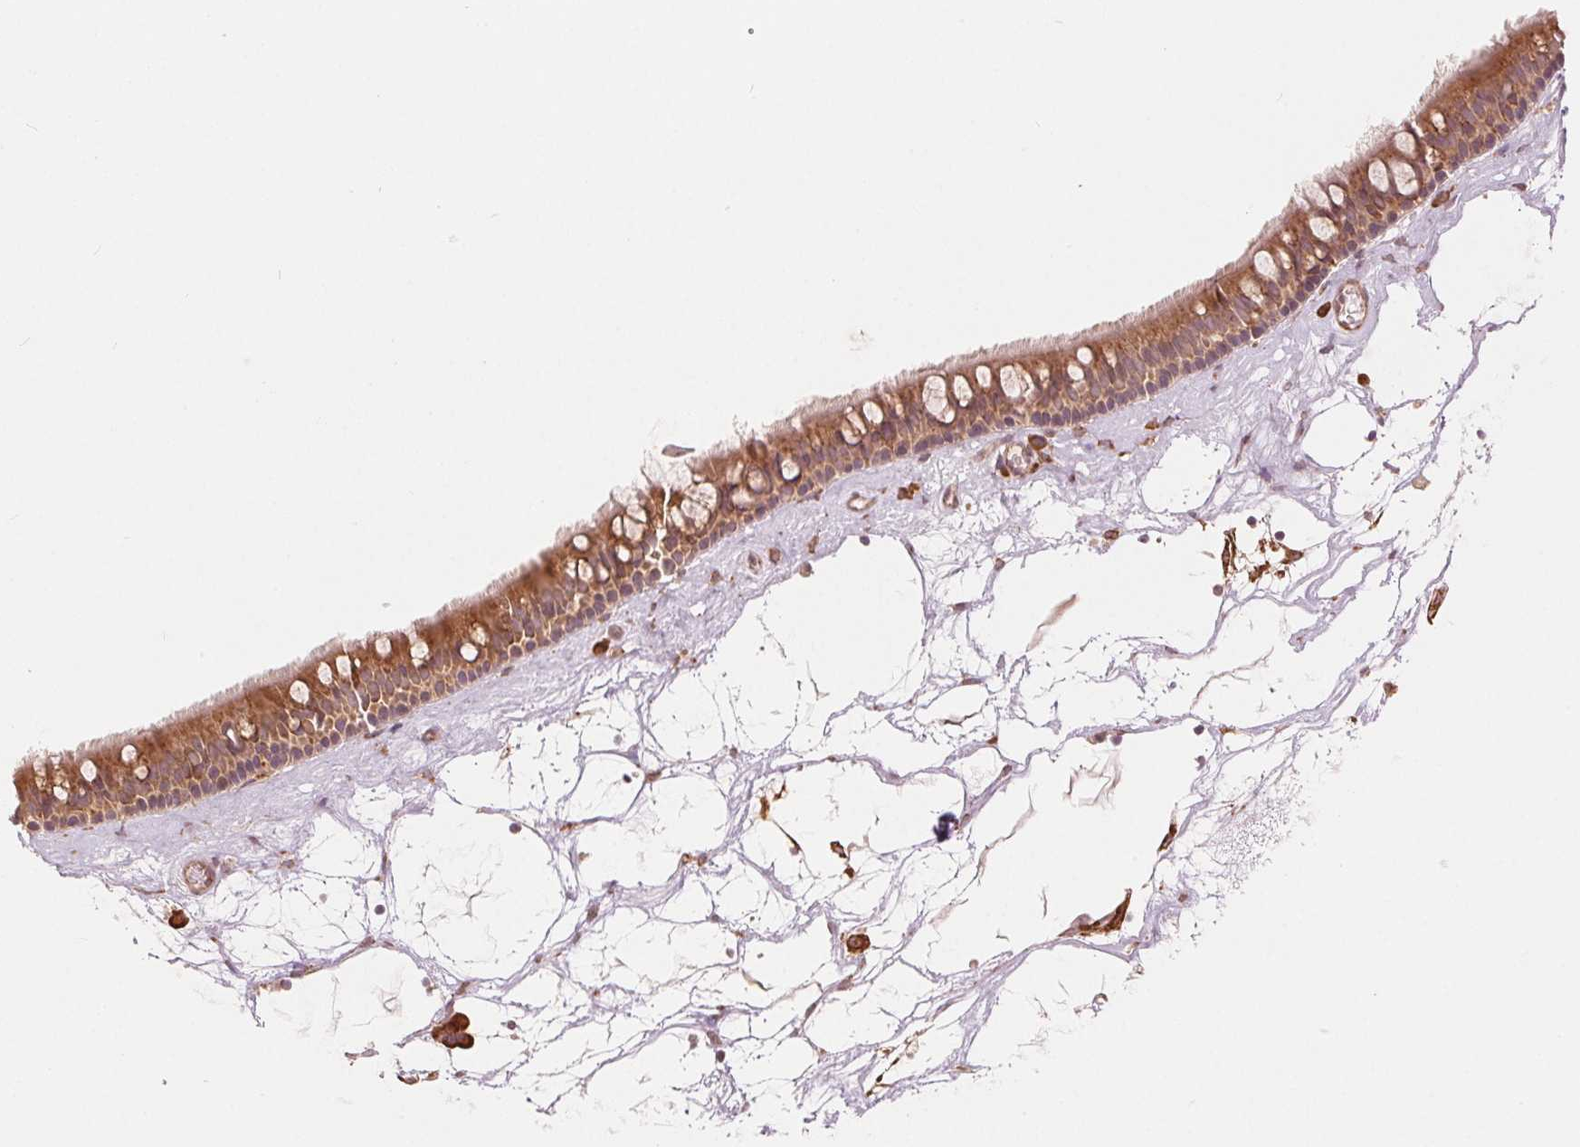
{"staining": {"intensity": "moderate", "quantity": ">75%", "location": "cytoplasmic/membranous"}, "tissue": "nasopharynx", "cell_type": "Respiratory epithelial cells", "image_type": "normal", "snomed": [{"axis": "morphology", "description": "Normal tissue, NOS"}, {"axis": "topography", "description": "Nasopharynx"}], "caption": "The image exhibits immunohistochemical staining of benign nasopharynx. There is moderate cytoplasmic/membranous expression is identified in about >75% of respiratory epithelial cells.", "gene": "SLC20A1", "patient": {"sex": "male", "age": 68}}